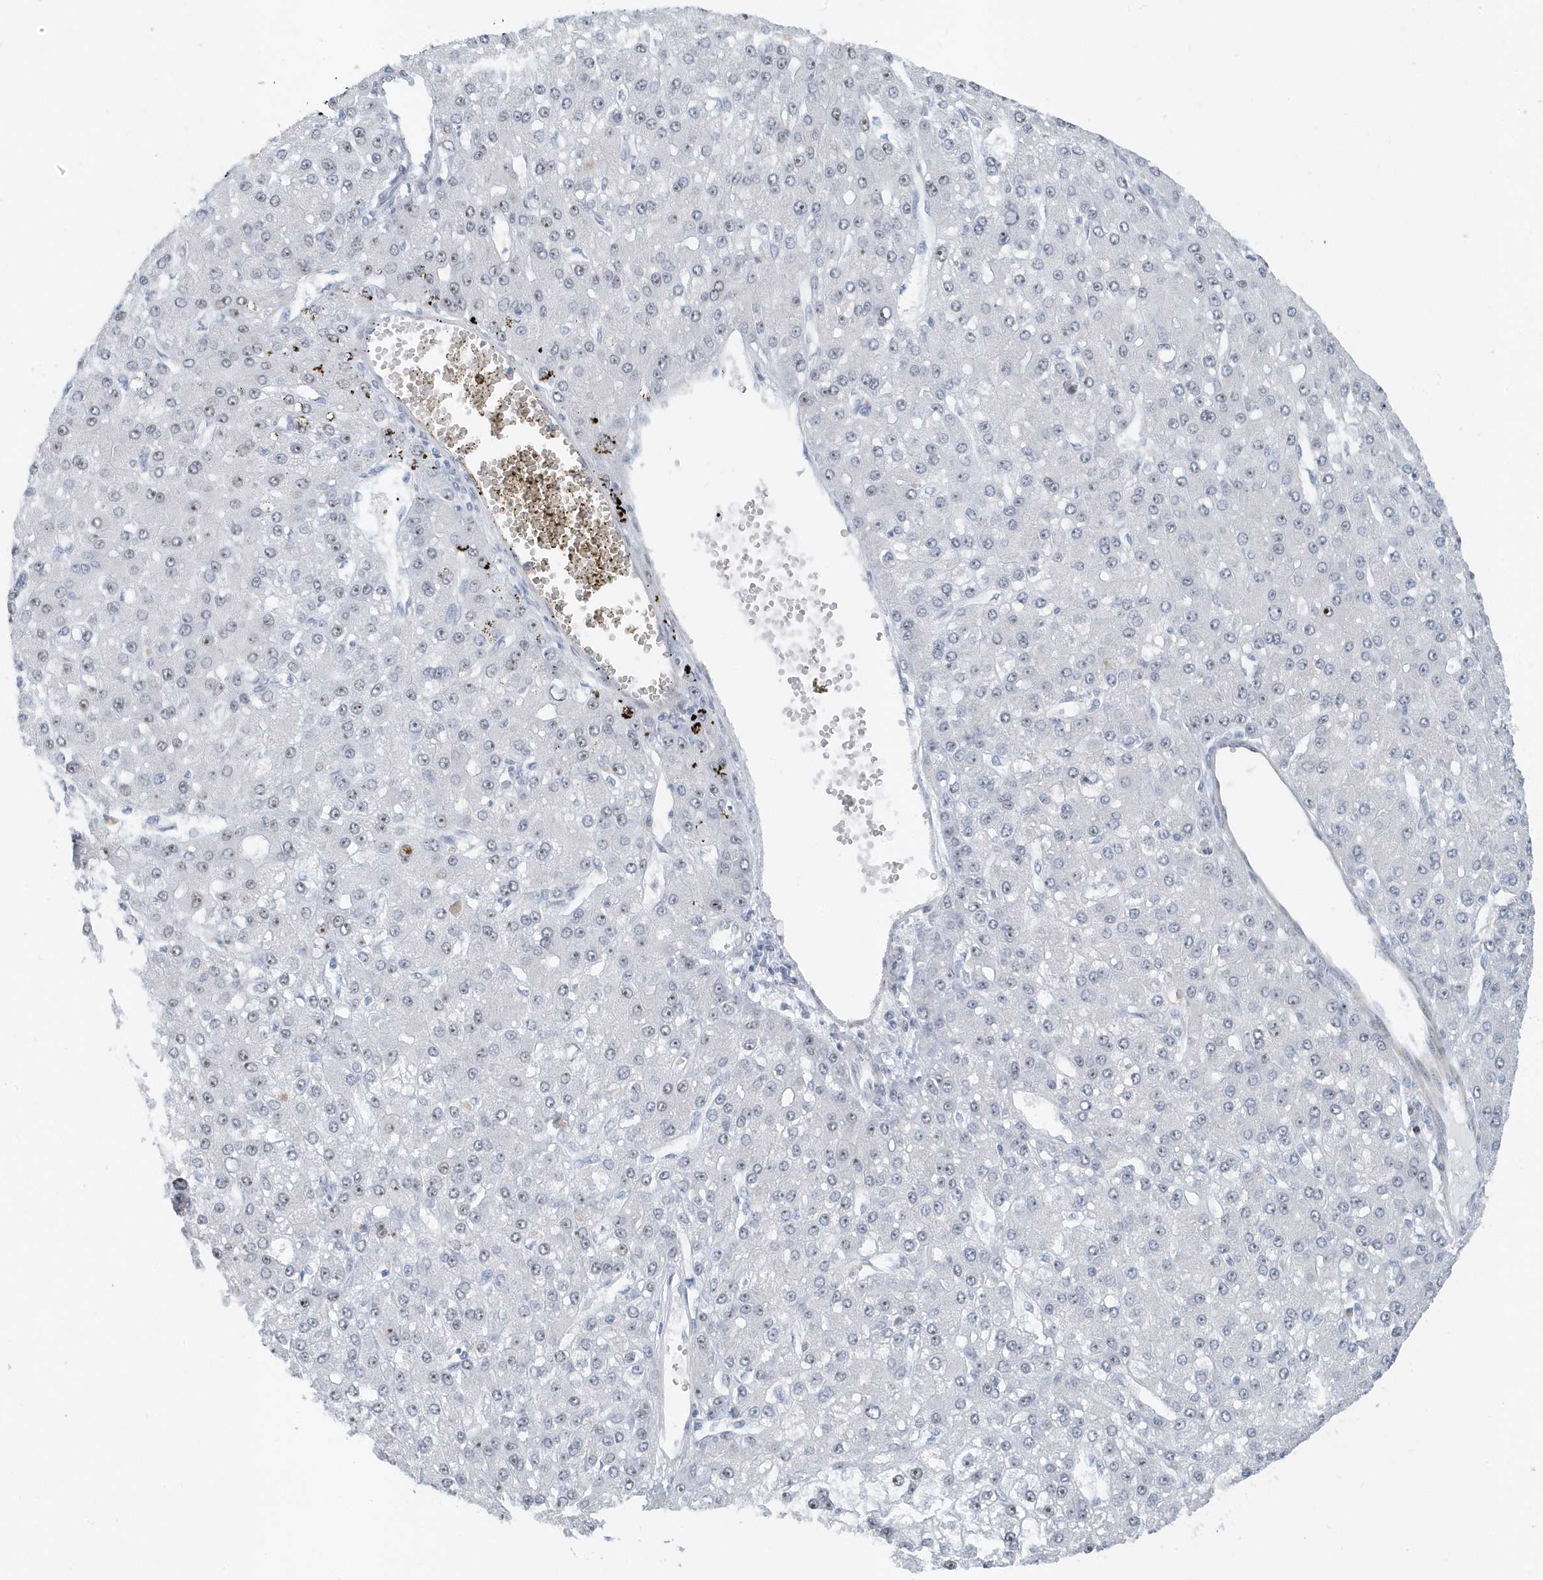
{"staining": {"intensity": "weak", "quantity": "<25%", "location": "nuclear"}, "tissue": "liver cancer", "cell_type": "Tumor cells", "image_type": "cancer", "snomed": [{"axis": "morphology", "description": "Carcinoma, Hepatocellular, NOS"}, {"axis": "topography", "description": "Liver"}], "caption": "Tumor cells show no significant protein positivity in liver cancer.", "gene": "RPF2", "patient": {"sex": "male", "age": 67}}